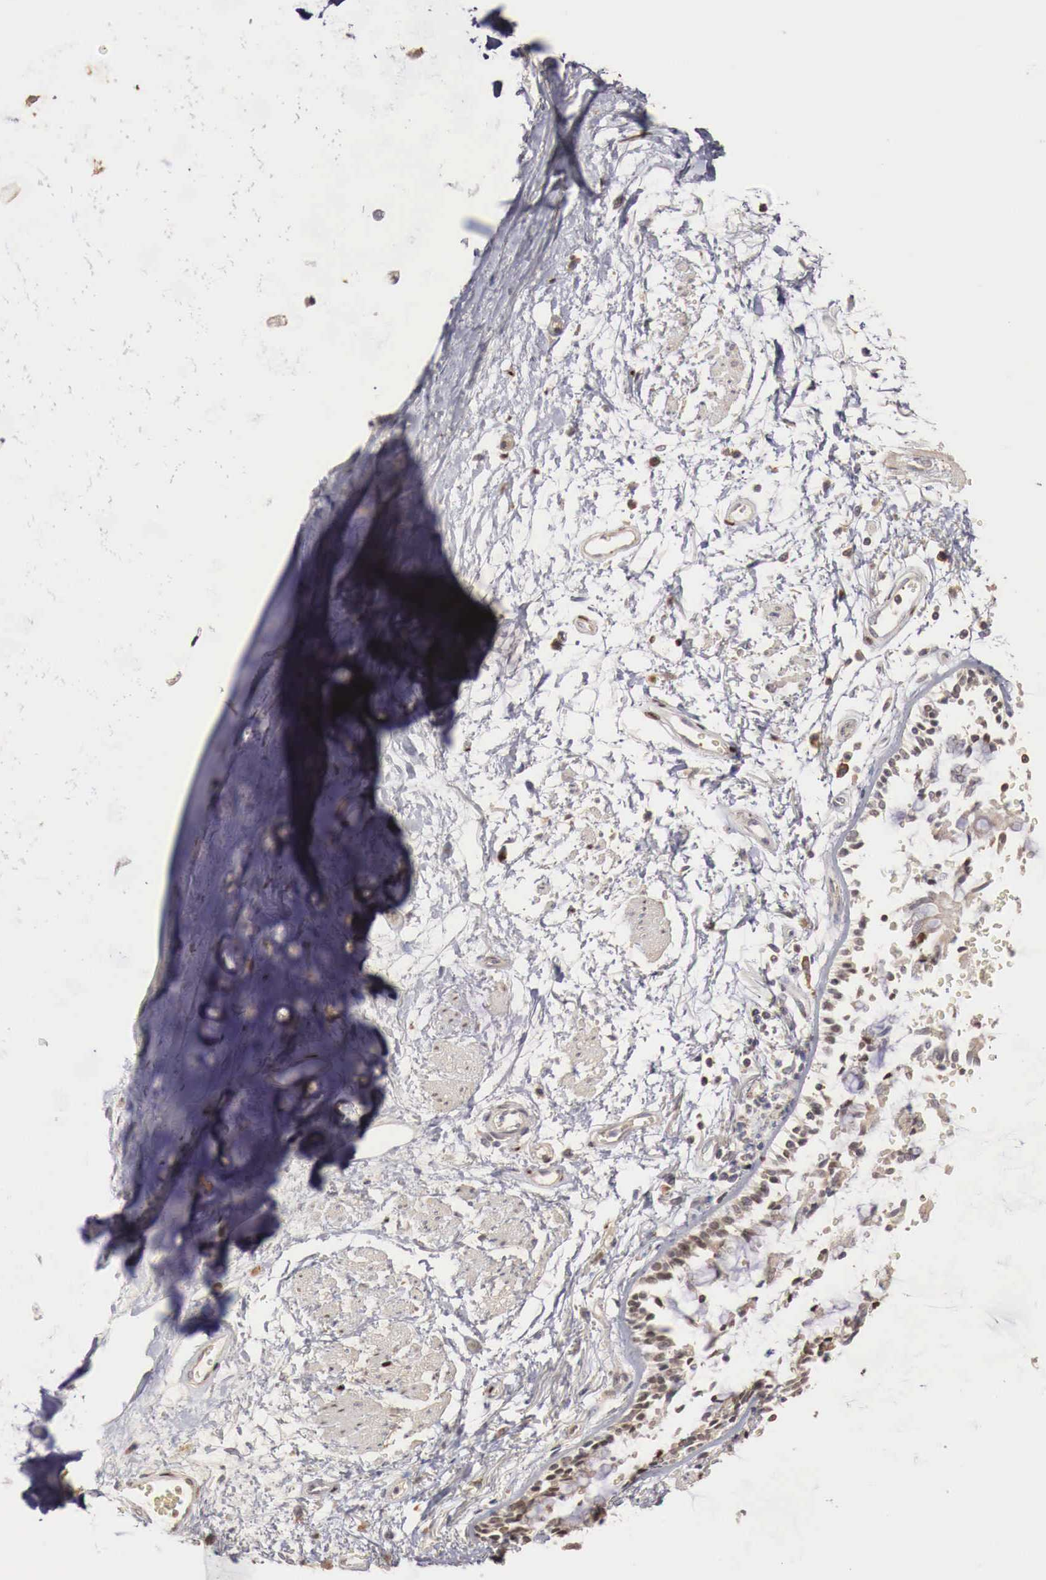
{"staining": {"intensity": "moderate", "quantity": "25%-75%", "location": "nuclear"}, "tissue": "bronchus", "cell_type": "Respiratory epithelial cells", "image_type": "normal", "snomed": [{"axis": "morphology", "description": "Normal tissue, NOS"}, {"axis": "topography", "description": "Cartilage tissue"}, {"axis": "topography", "description": "Lung"}], "caption": "Bronchus was stained to show a protein in brown. There is medium levels of moderate nuclear positivity in approximately 25%-75% of respiratory epithelial cells. (Stains: DAB in brown, nuclei in blue, Microscopy: brightfield microscopy at high magnification).", "gene": "KHDRBS2", "patient": {"sex": "male", "age": 65}}